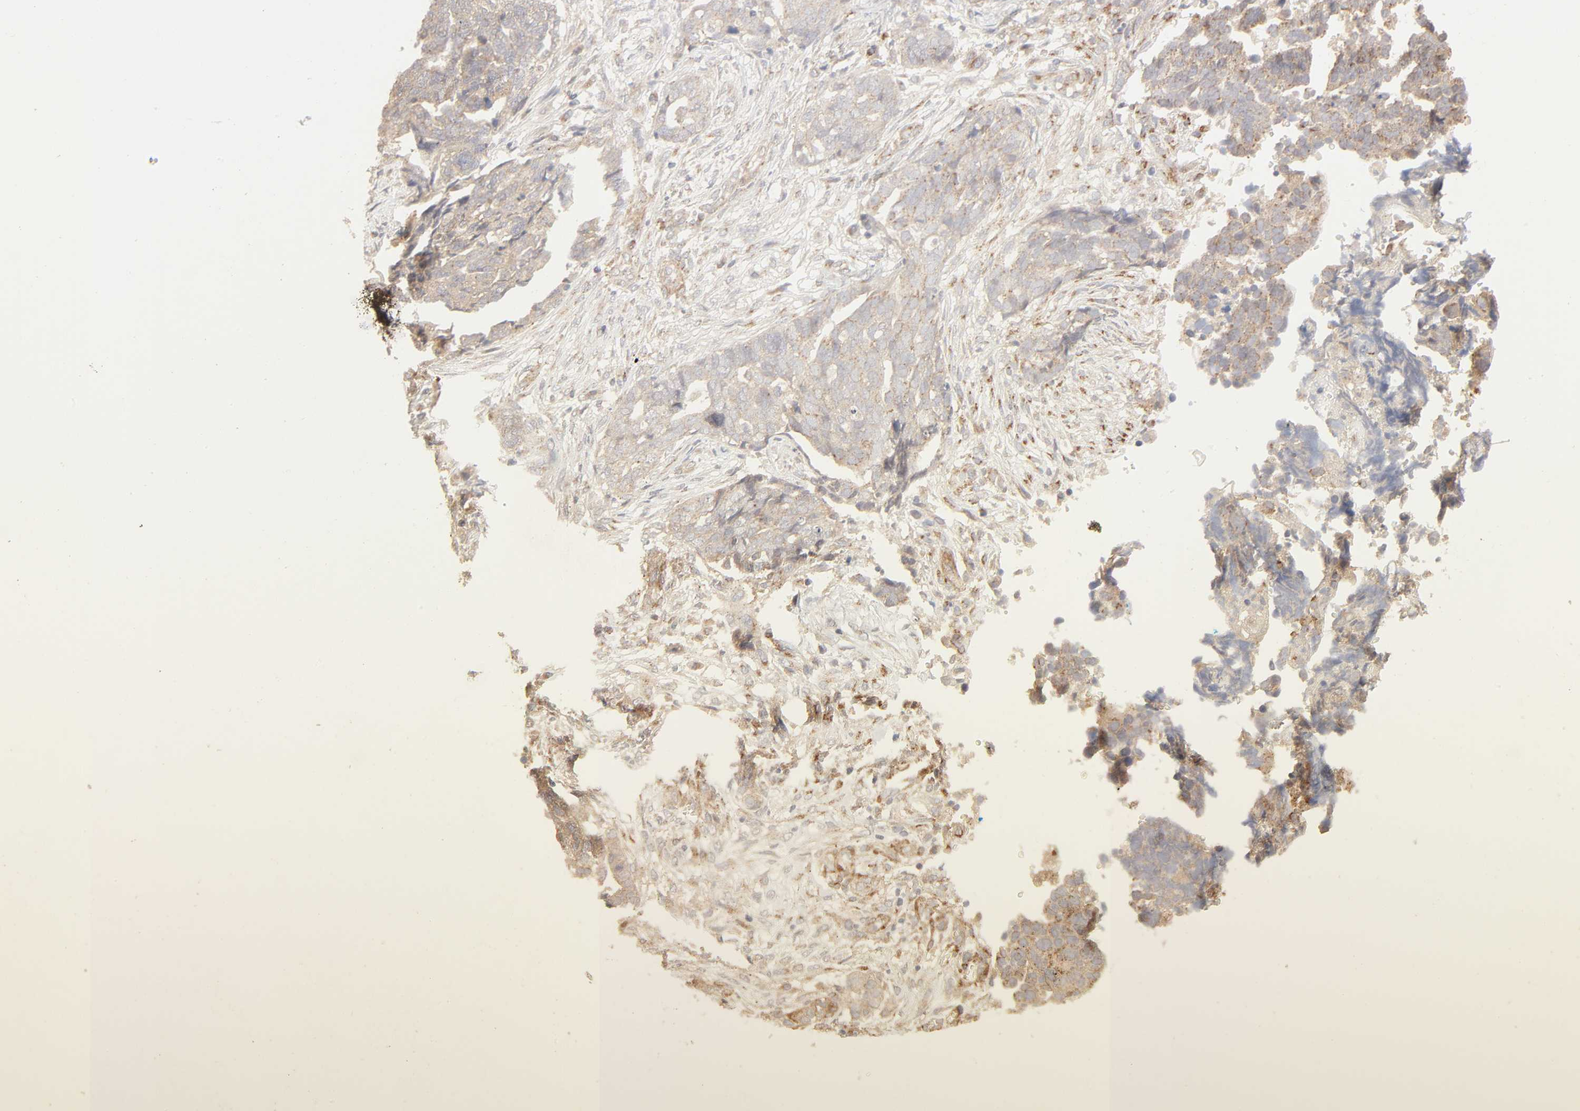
{"staining": {"intensity": "weak", "quantity": "25%-75%", "location": "cytoplasmic/membranous"}, "tissue": "ovarian cancer", "cell_type": "Tumor cells", "image_type": "cancer", "snomed": [{"axis": "morphology", "description": "Normal tissue, NOS"}, {"axis": "morphology", "description": "Cystadenocarcinoma, serous, NOS"}, {"axis": "topography", "description": "Fallopian tube"}, {"axis": "topography", "description": "Ovary"}], "caption": "Weak cytoplasmic/membranous expression is identified in approximately 25%-75% of tumor cells in ovarian cancer. The protein is stained brown, and the nuclei are stained in blue (DAB (3,3'-diaminobenzidine) IHC with brightfield microscopy, high magnification).", "gene": "EPS8", "patient": {"sex": "female", "age": 56}}